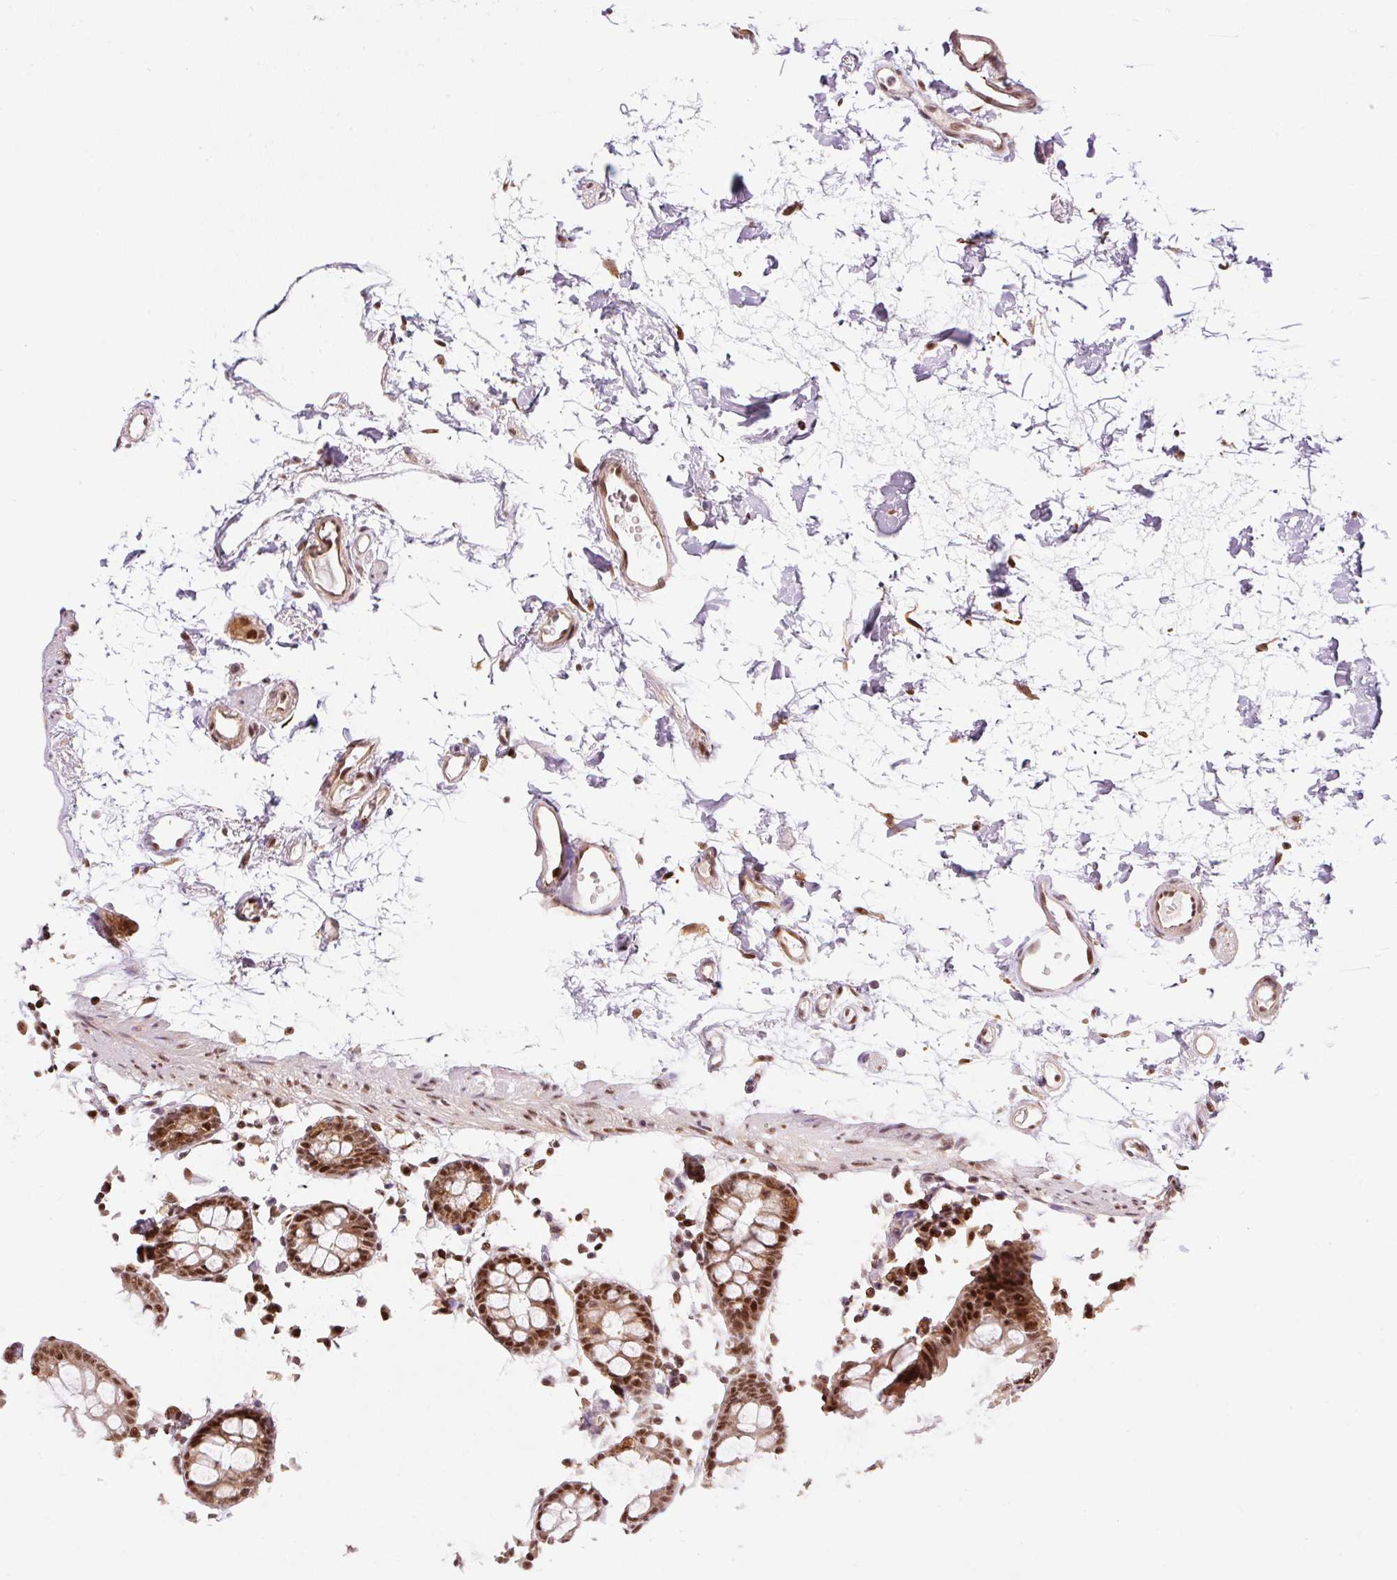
{"staining": {"intensity": "moderate", "quantity": ">75%", "location": "nuclear"}, "tissue": "colon", "cell_type": "Endothelial cells", "image_type": "normal", "snomed": [{"axis": "morphology", "description": "Normal tissue, NOS"}, {"axis": "topography", "description": "Colon"}], "caption": "Normal colon exhibits moderate nuclear positivity in approximately >75% of endothelial cells, visualized by immunohistochemistry.", "gene": "INTS8", "patient": {"sex": "female", "age": 84}}